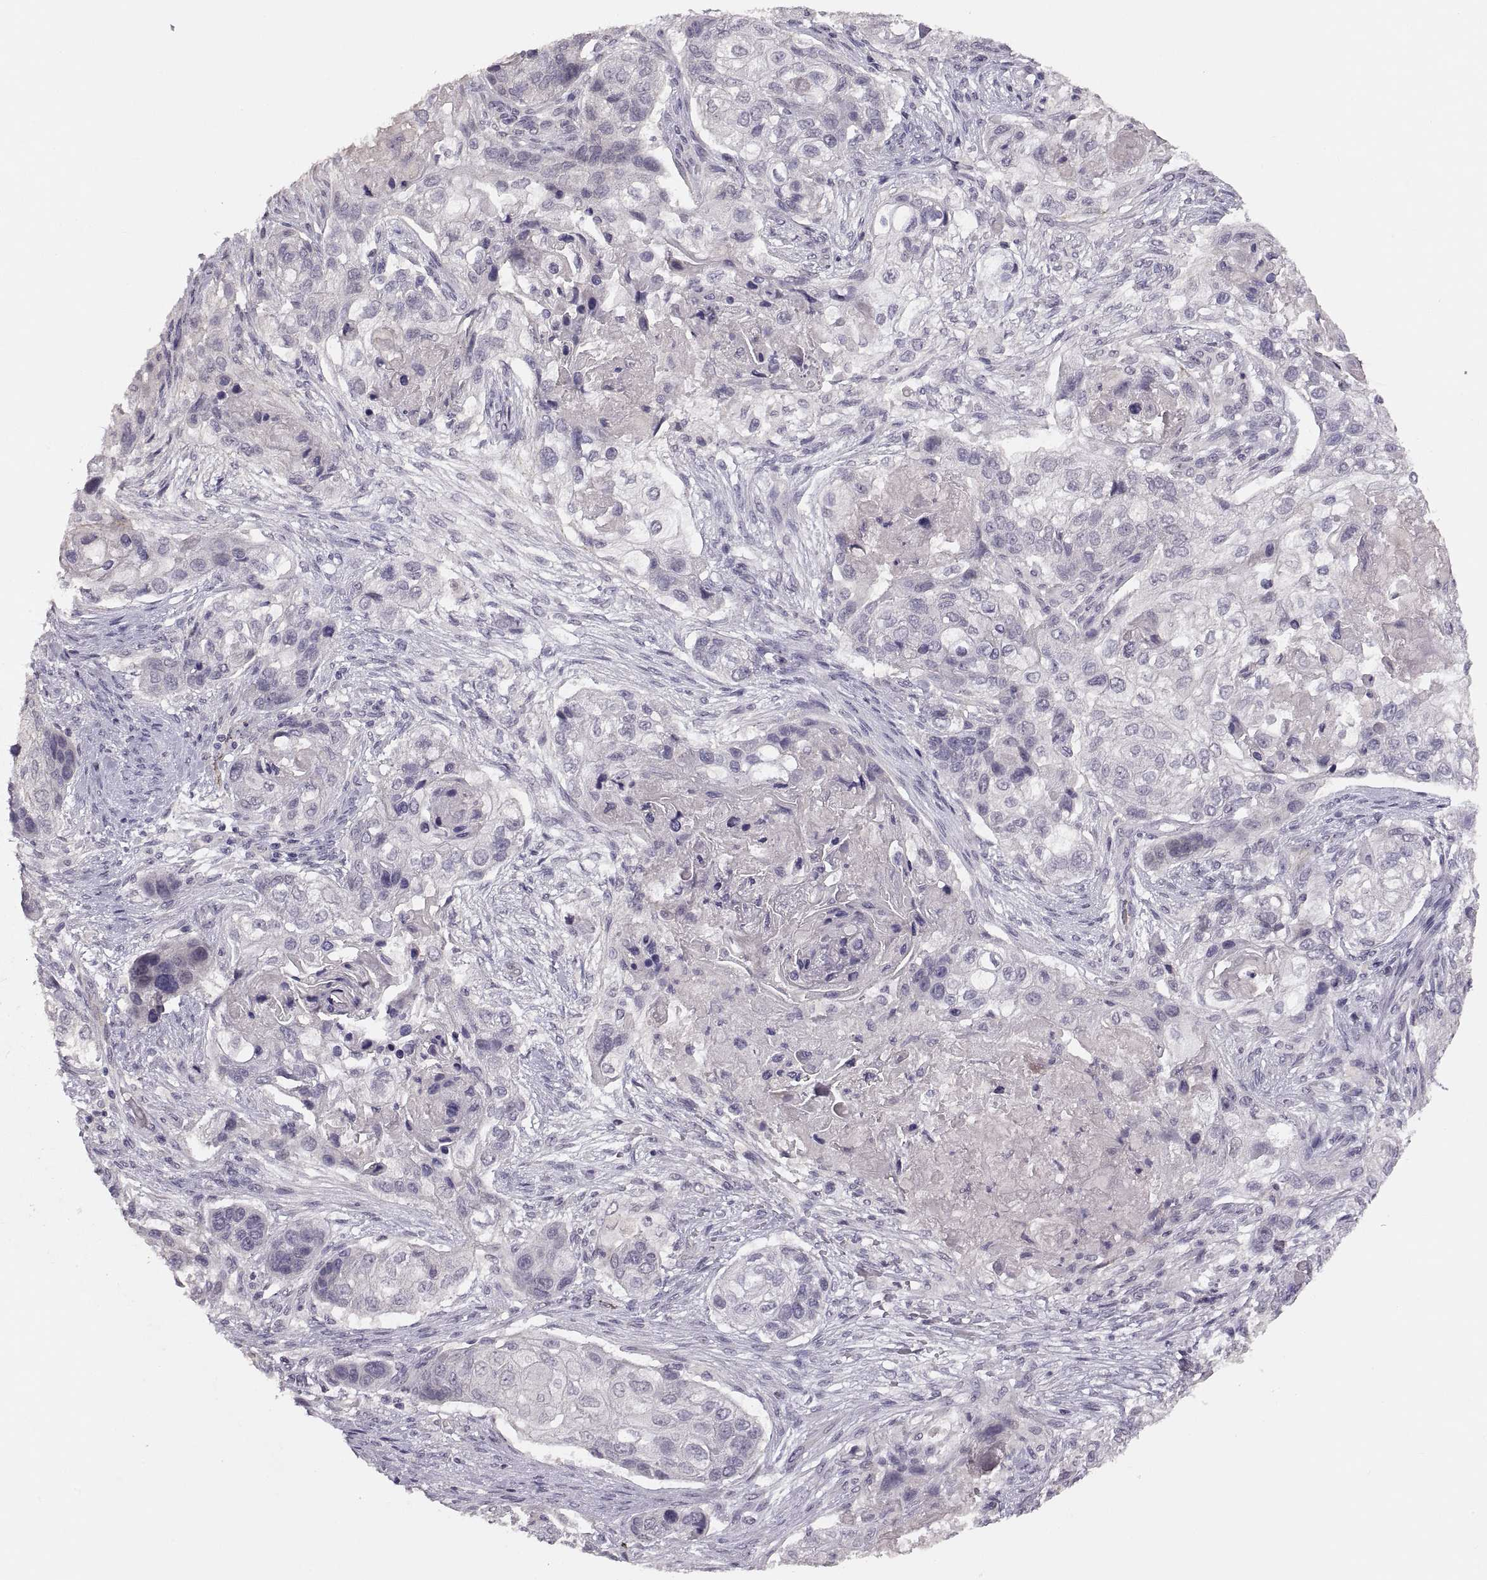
{"staining": {"intensity": "negative", "quantity": "none", "location": "none"}, "tissue": "lung cancer", "cell_type": "Tumor cells", "image_type": "cancer", "snomed": [{"axis": "morphology", "description": "Squamous cell carcinoma, NOS"}, {"axis": "topography", "description": "Lung"}], "caption": "High power microscopy micrograph of an IHC photomicrograph of squamous cell carcinoma (lung), revealing no significant staining in tumor cells.", "gene": "CDH2", "patient": {"sex": "male", "age": 69}}